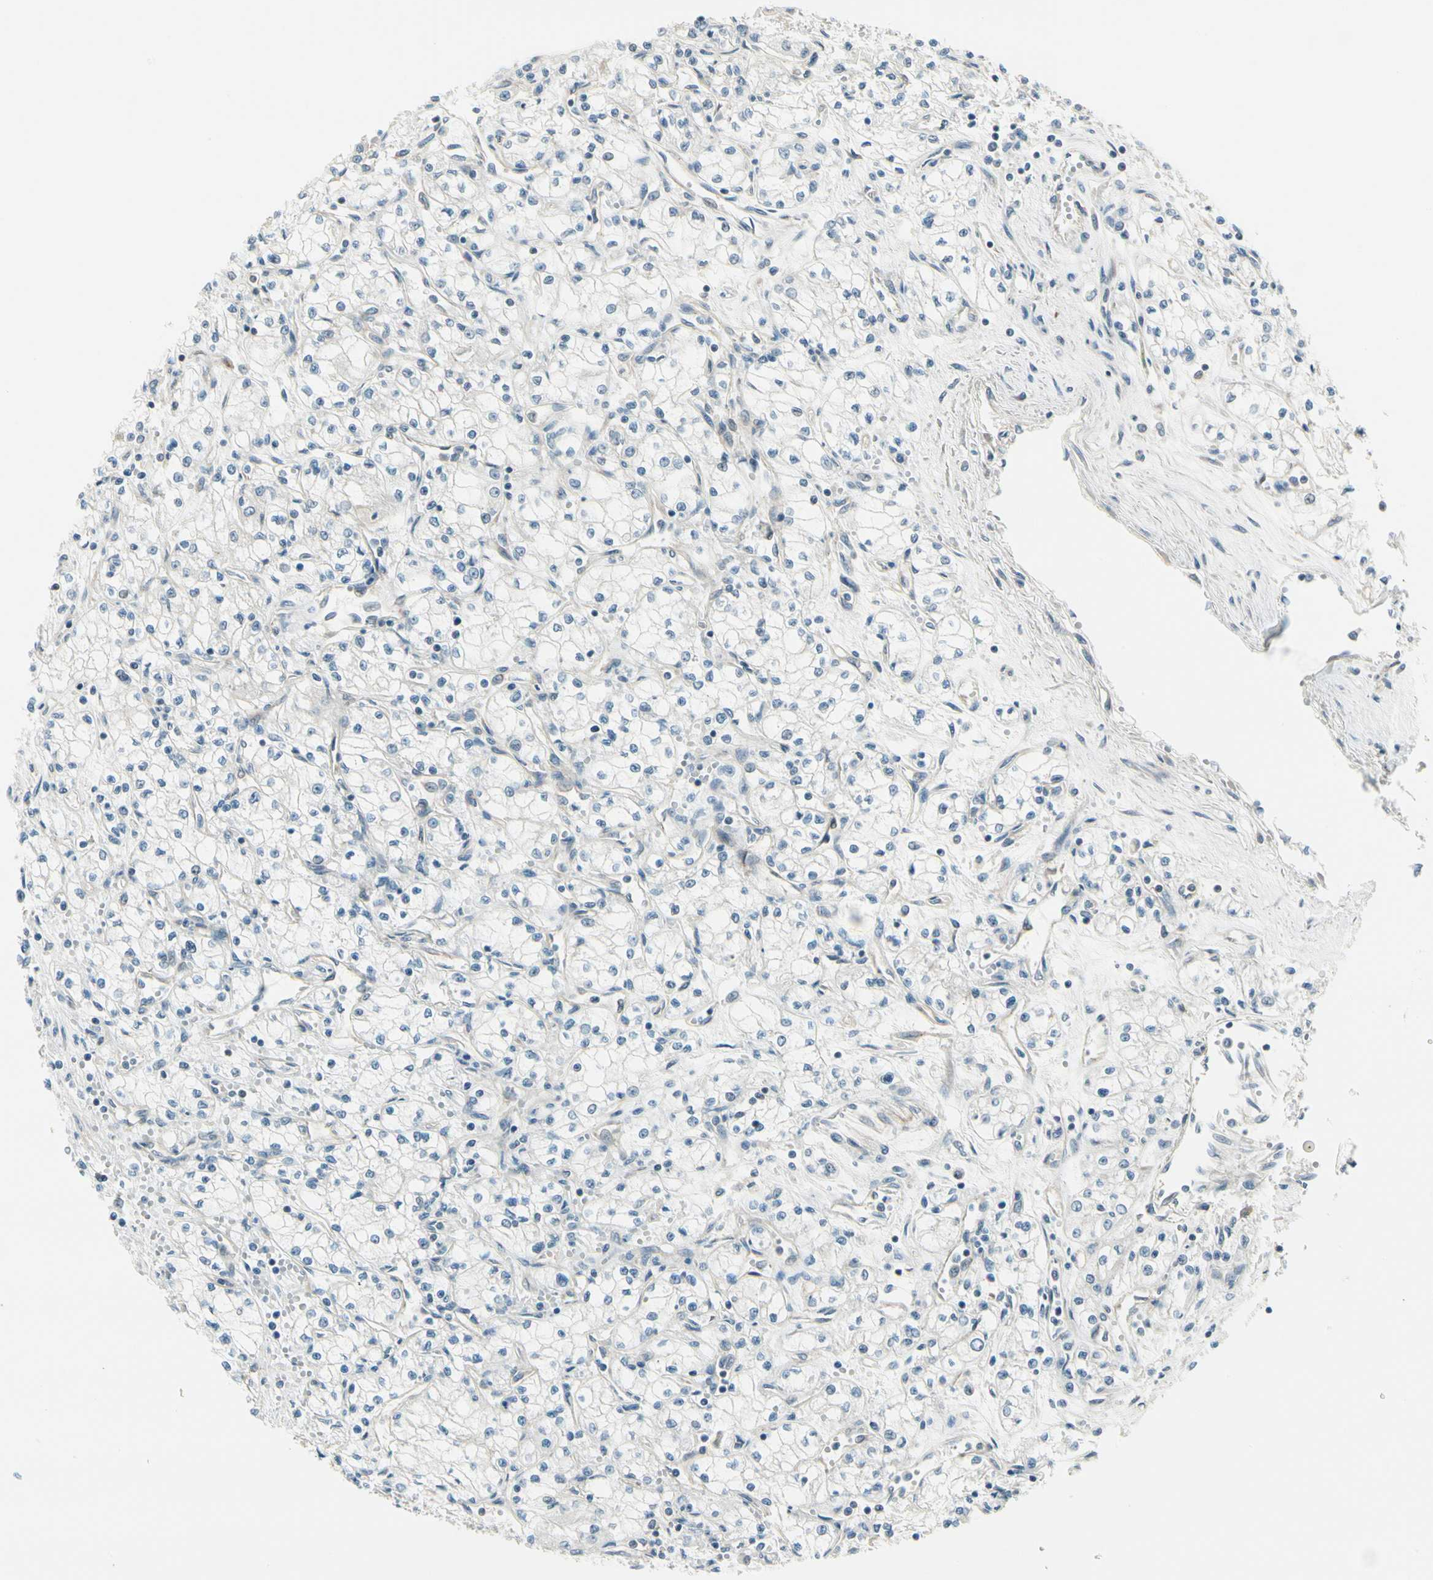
{"staining": {"intensity": "weak", "quantity": "25%-75%", "location": "cytoplasmic/membranous"}, "tissue": "renal cancer", "cell_type": "Tumor cells", "image_type": "cancer", "snomed": [{"axis": "morphology", "description": "Normal tissue, NOS"}, {"axis": "morphology", "description": "Adenocarcinoma, NOS"}, {"axis": "topography", "description": "Kidney"}], "caption": "DAB immunohistochemical staining of human adenocarcinoma (renal) shows weak cytoplasmic/membranous protein staining in approximately 25%-75% of tumor cells. The staining was performed using DAB, with brown indicating positive protein expression. Nuclei are stained blue with hematoxylin.", "gene": "MANSC1", "patient": {"sex": "male", "age": 59}}